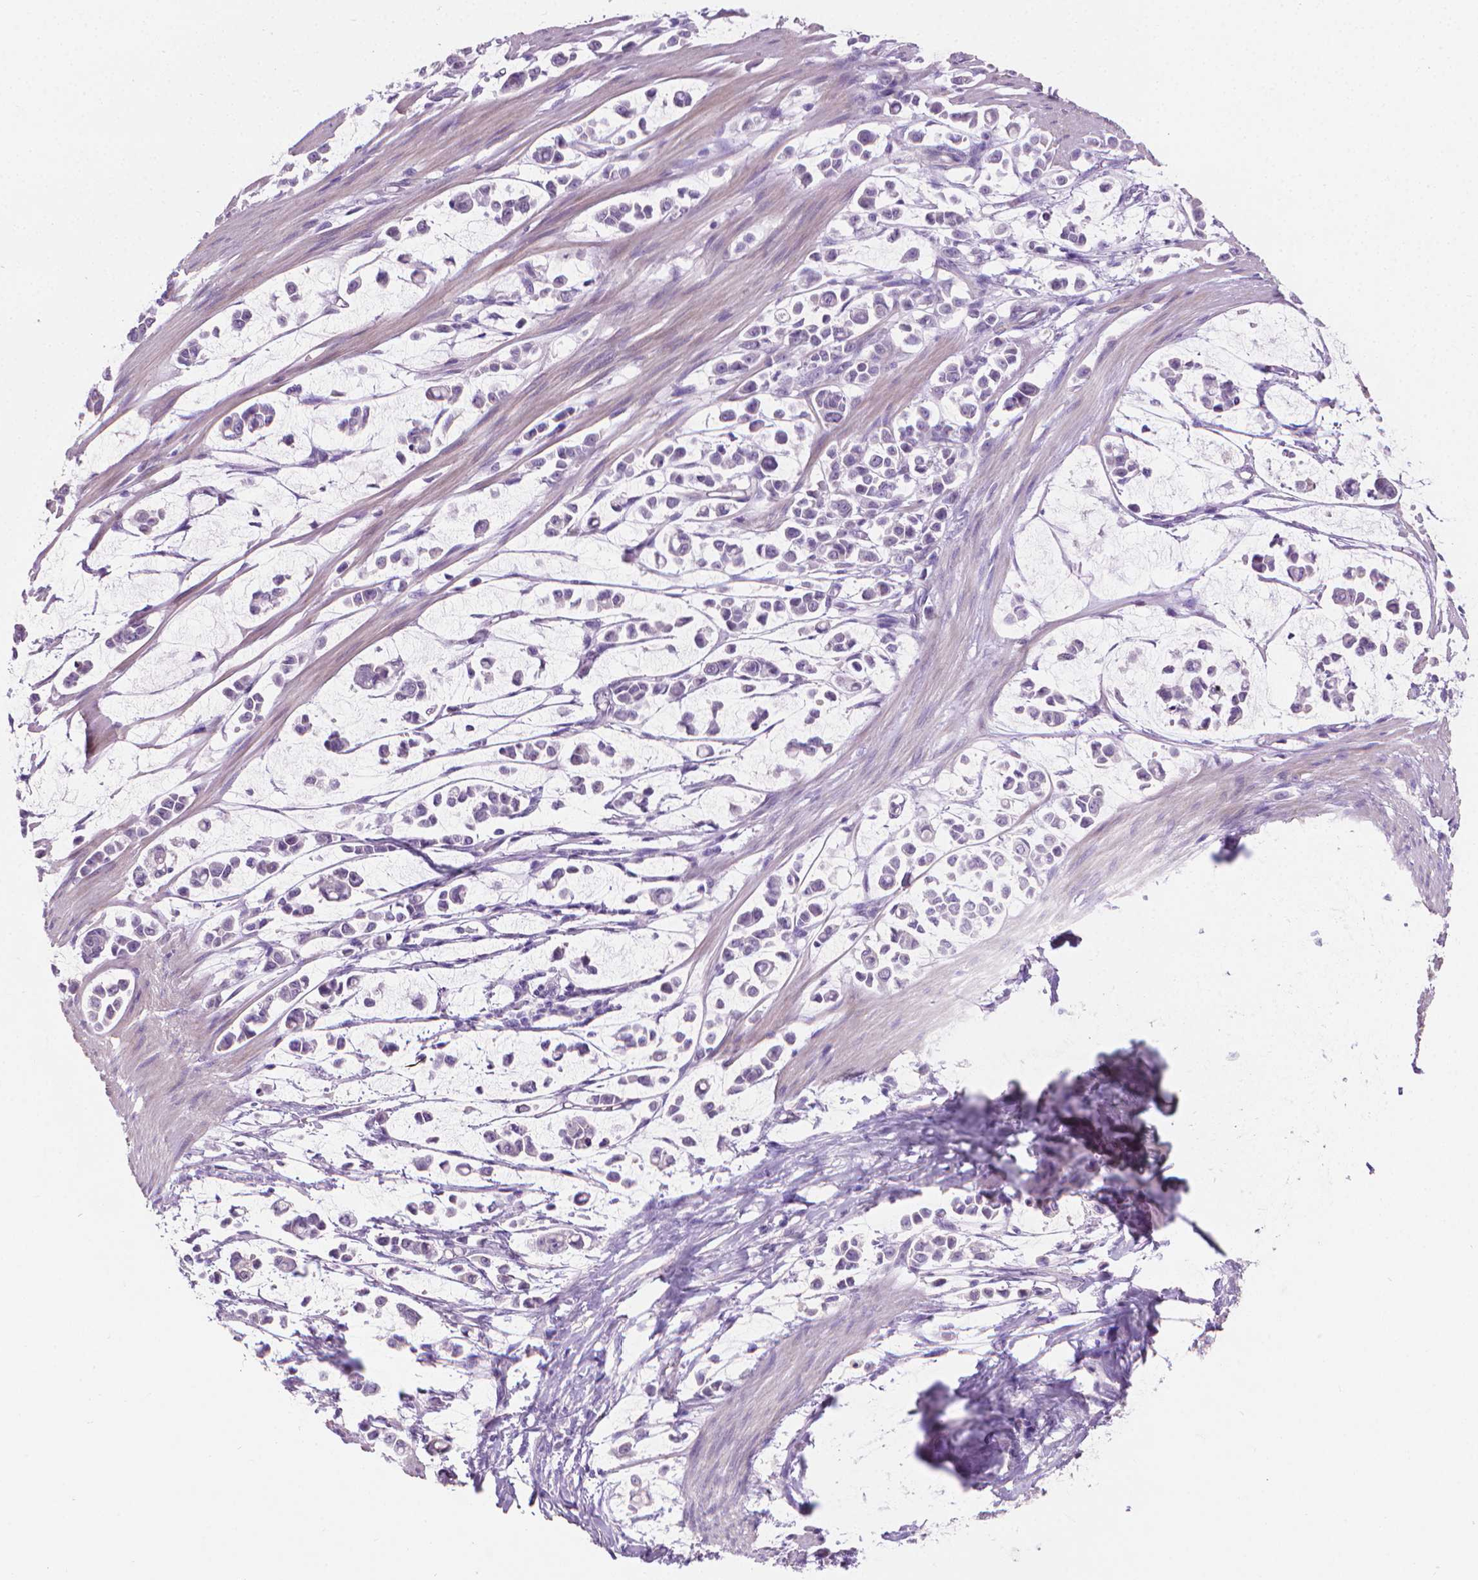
{"staining": {"intensity": "negative", "quantity": "none", "location": "none"}, "tissue": "stomach cancer", "cell_type": "Tumor cells", "image_type": "cancer", "snomed": [{"axis": "morphology", "description": "Adenocarcinoma, NOS"}, {"axis": "topography", "description": "Stomach"}], "caption": "The immunohistochemistry (IHC) micrograph has no significant positivity in tumor cells of stomach cancer tissue. (DAB (3,3'-diaminobenzidine) immunohistochemistry, high magnification).", "gene": "GSDMA", "patient": {"sex": "male", "age": 82}}